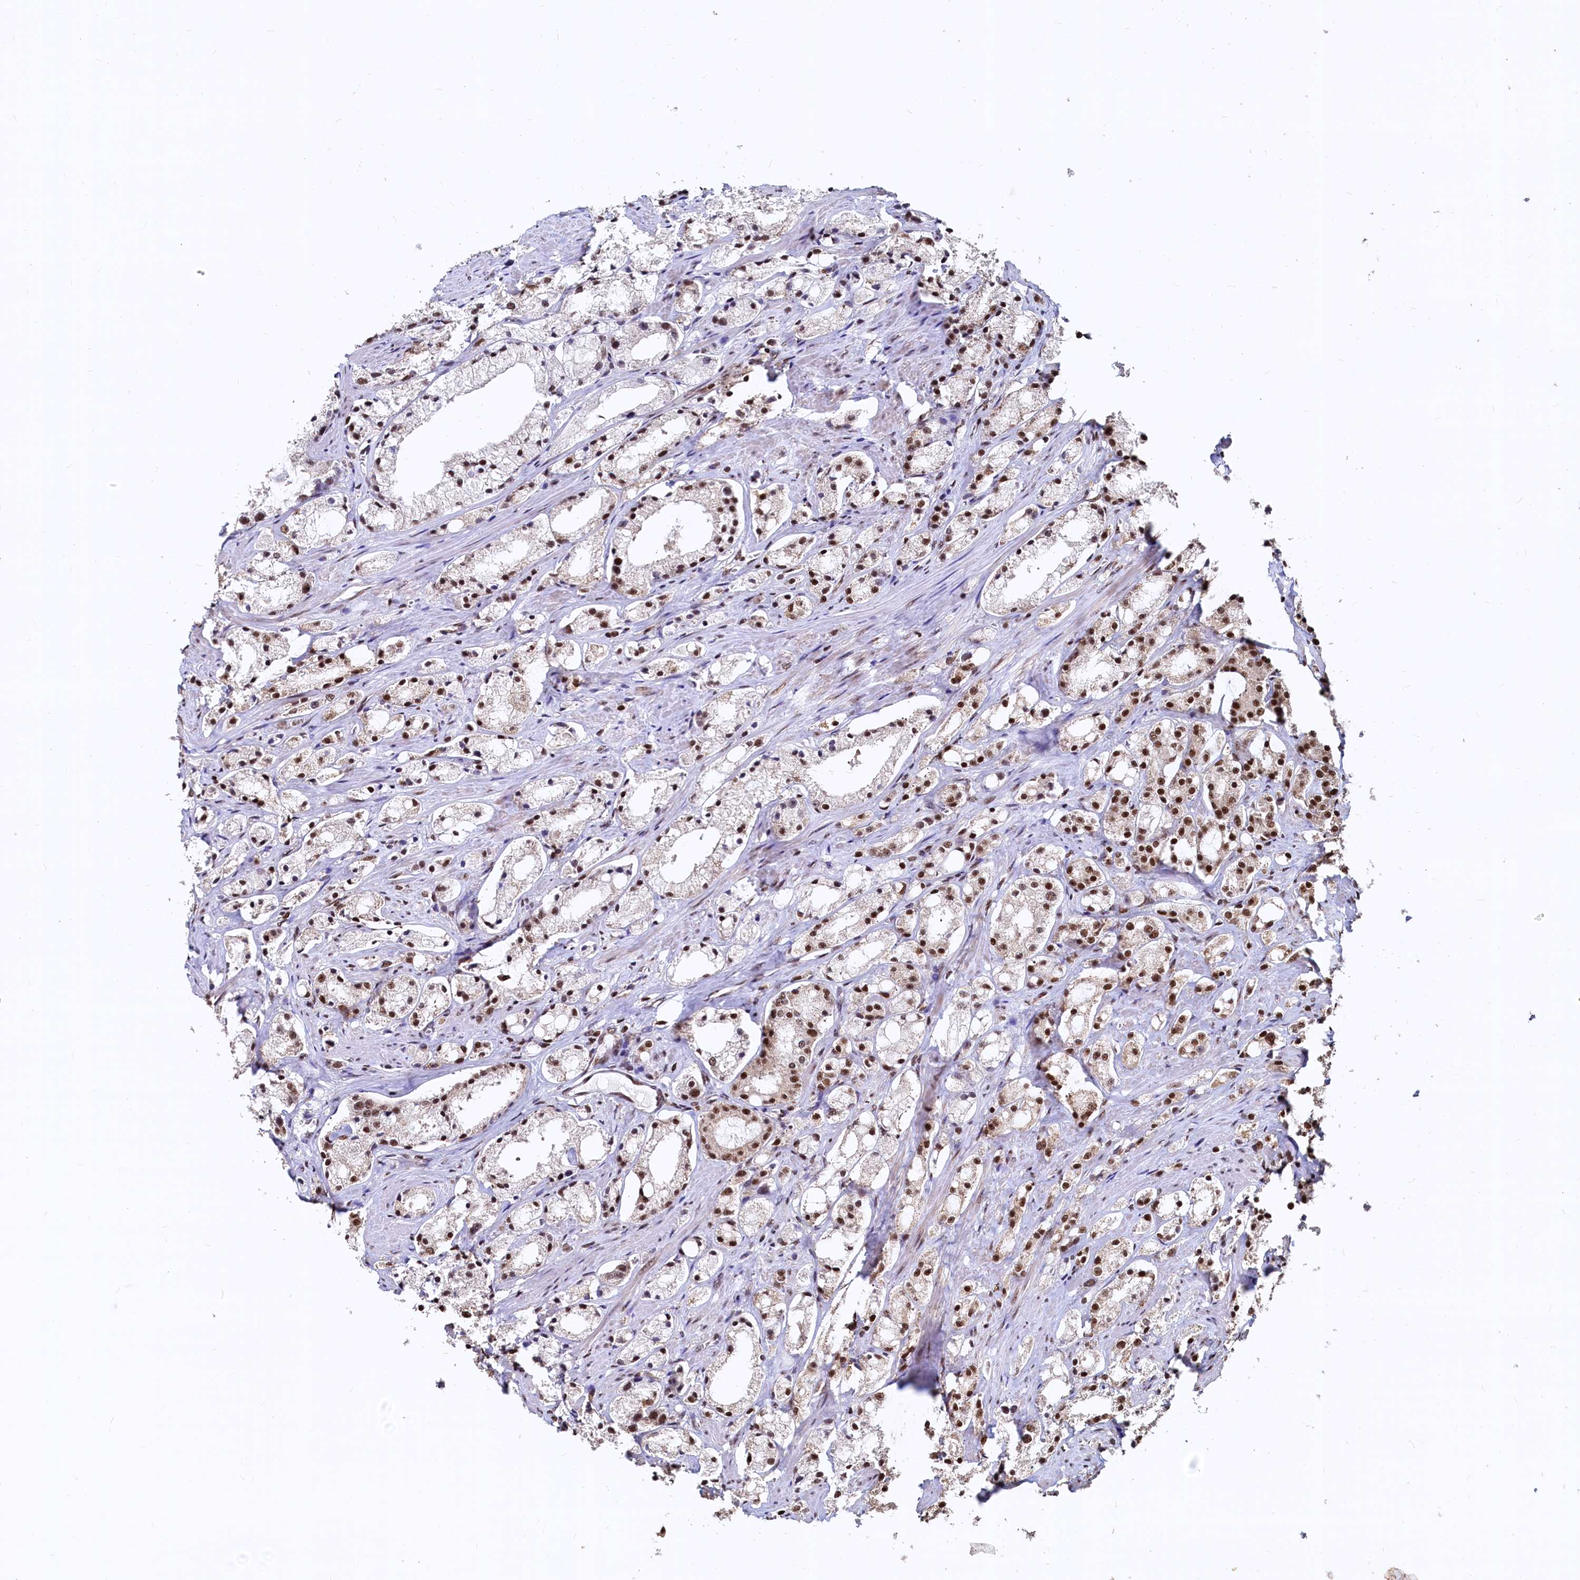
{"staining": {"intensity": "moderate", "quantity": ">75%", "location": "cytoplasmic/membranous,nuclear"}, "tissue": "prostate cancer", "cell_type": "Tumor cells", "image_type": "cancer", "snomed": [{"axis": "morphology", "description": "Adenocarcinoma, High grade"}, {"axis": "topography", "description": "Prostate"}], "caption": "This histopathology image reveals prostate high-grade adenocarcinoma stained with immunohistochemistry (IHC) to label a protein in brown. The cytoplasmic/membranous and nuclear of tumor cells show moderate positivity for the protein. Nuclei are counter-stained blue.", "gene": "RSRC2", "patient": {"sex": "male", "age": 66}}